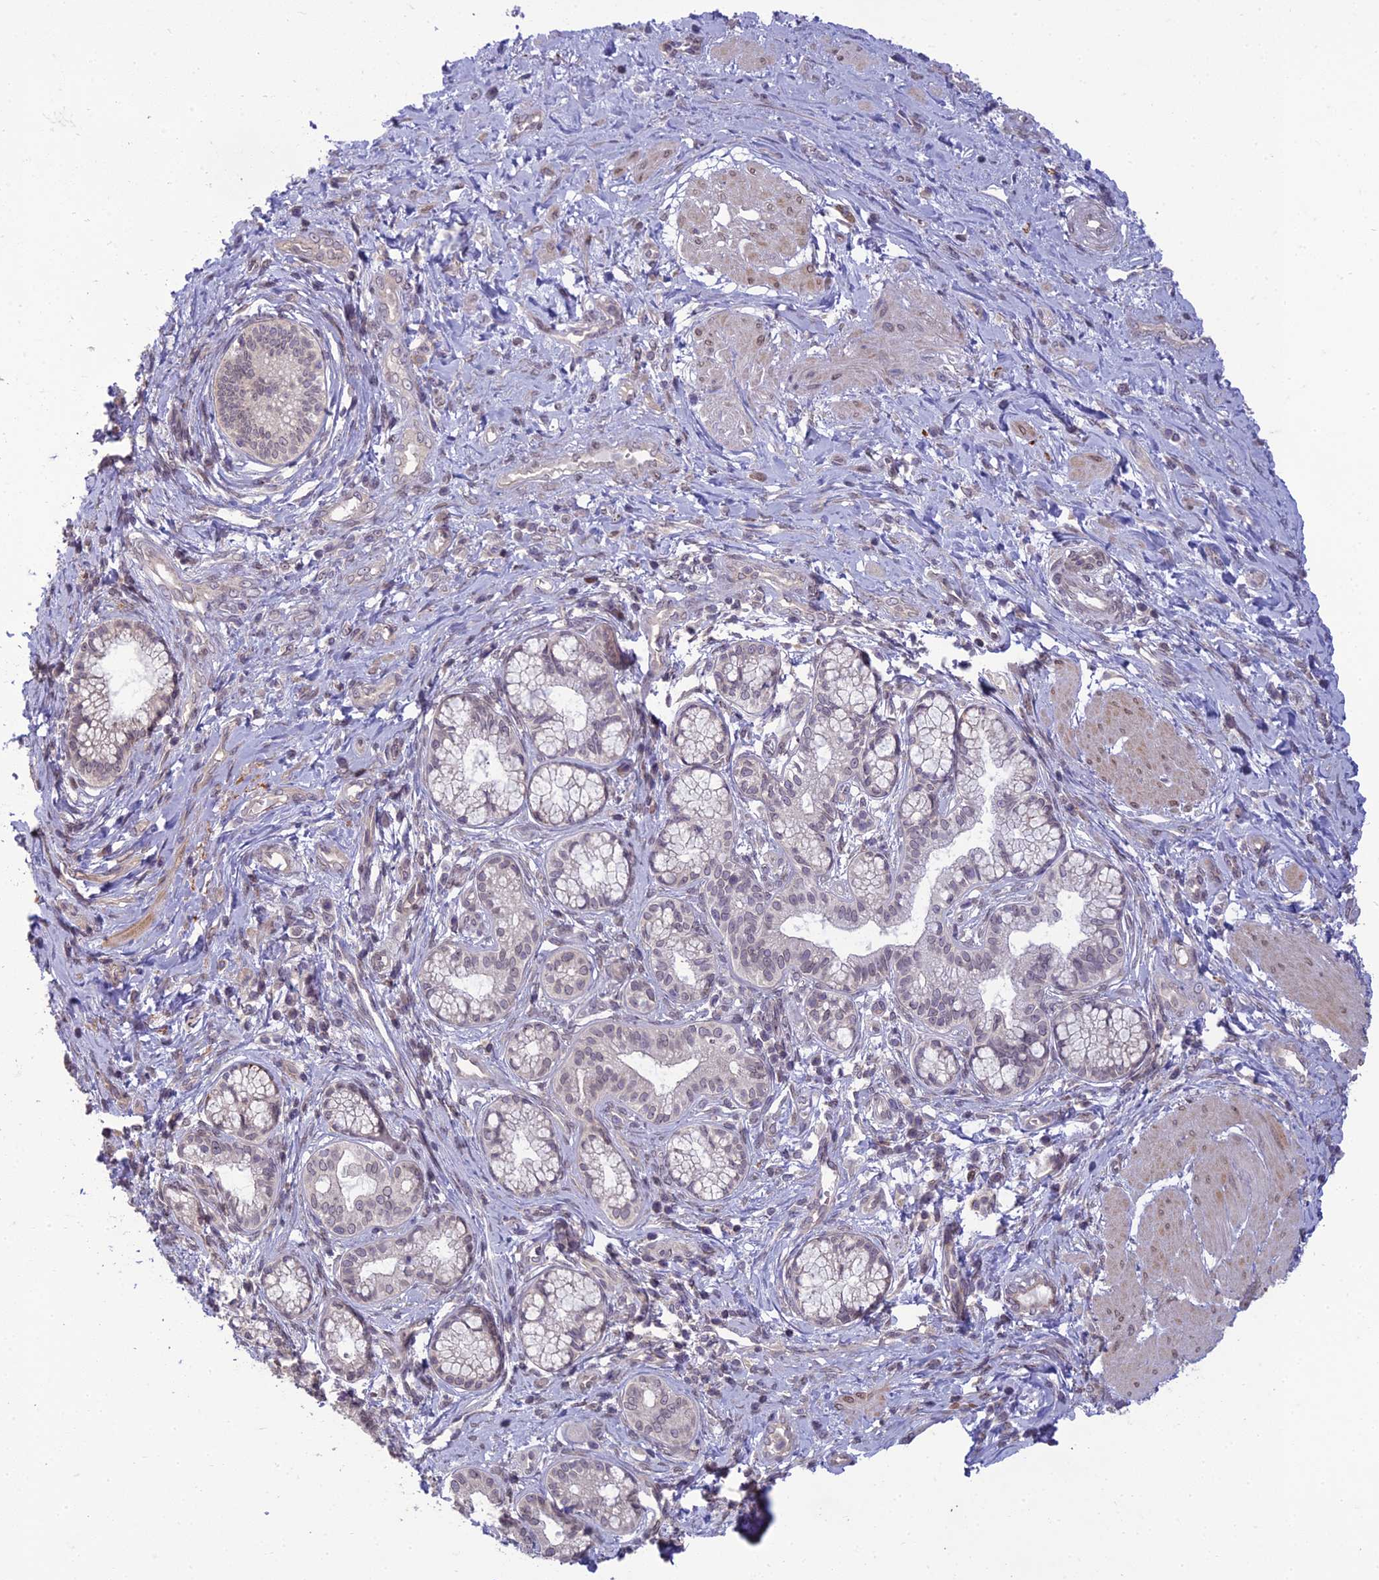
{"staining": {"intensity": "weak", "quantity": "<25%", "location": "cytoplasmic/membranous"}, "tissue": "pancreatic cancer", "cell_type": "Tumor cells", "image_type": "cancer", "snomed": [{"axis": "morphology", "description": "Adenocarcinoma, NOS"}, {"axis": "topography", "description": "Pancreas"}], "caption": "Adenocarcinoma (pancreatic) was stained to show a protein in brown. There is no significant expression in tumor cells. Brightfield microscopy of IHC stained with DAB (brown) and hematoxylin (blue), captured at high magnification.", "gene": "DTX2", "patient": {"sex": "male", "age": 72}}